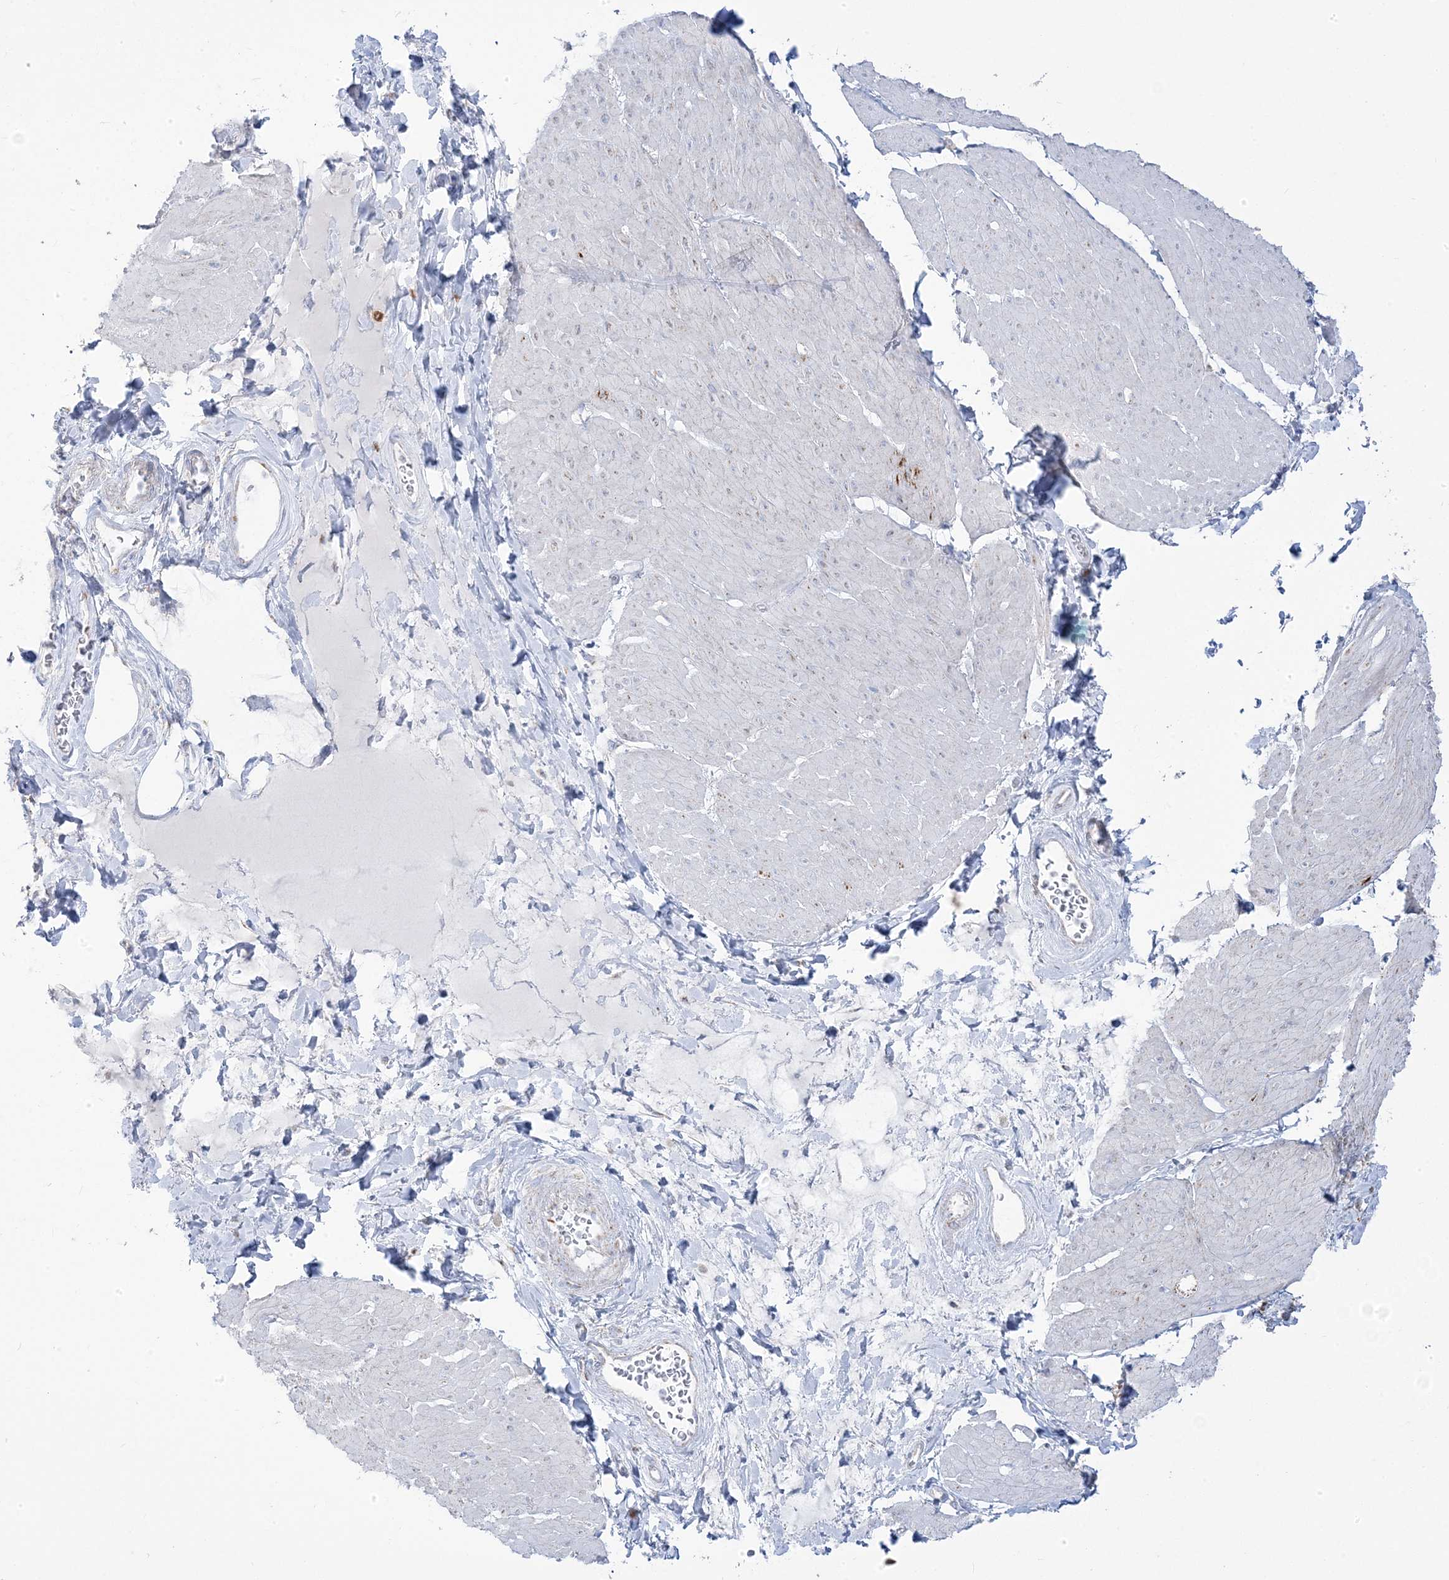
{"staining": {"intensity": "negative", "quantity": "none", "location": "none"}, "tissue": "smooth muscle", "cell_type": "Smooth muscle cells", "image_type": "normal", "snomed": [{"axis": "morphology", "description": "Urothelial carcinoma, High grade"}, {"axis": "topography", "description": "Urinary bladder"}], "caption": "Smooth muscle cells show no significant protein expression in normal smooth muscle. Brightfield microscopy of immunohistochemistry stained with DAB (brown) and hematoxylin (blue), captured at high magnification.", "gene": "PCCB", "patient": {"sex": "male", "age": 46}}